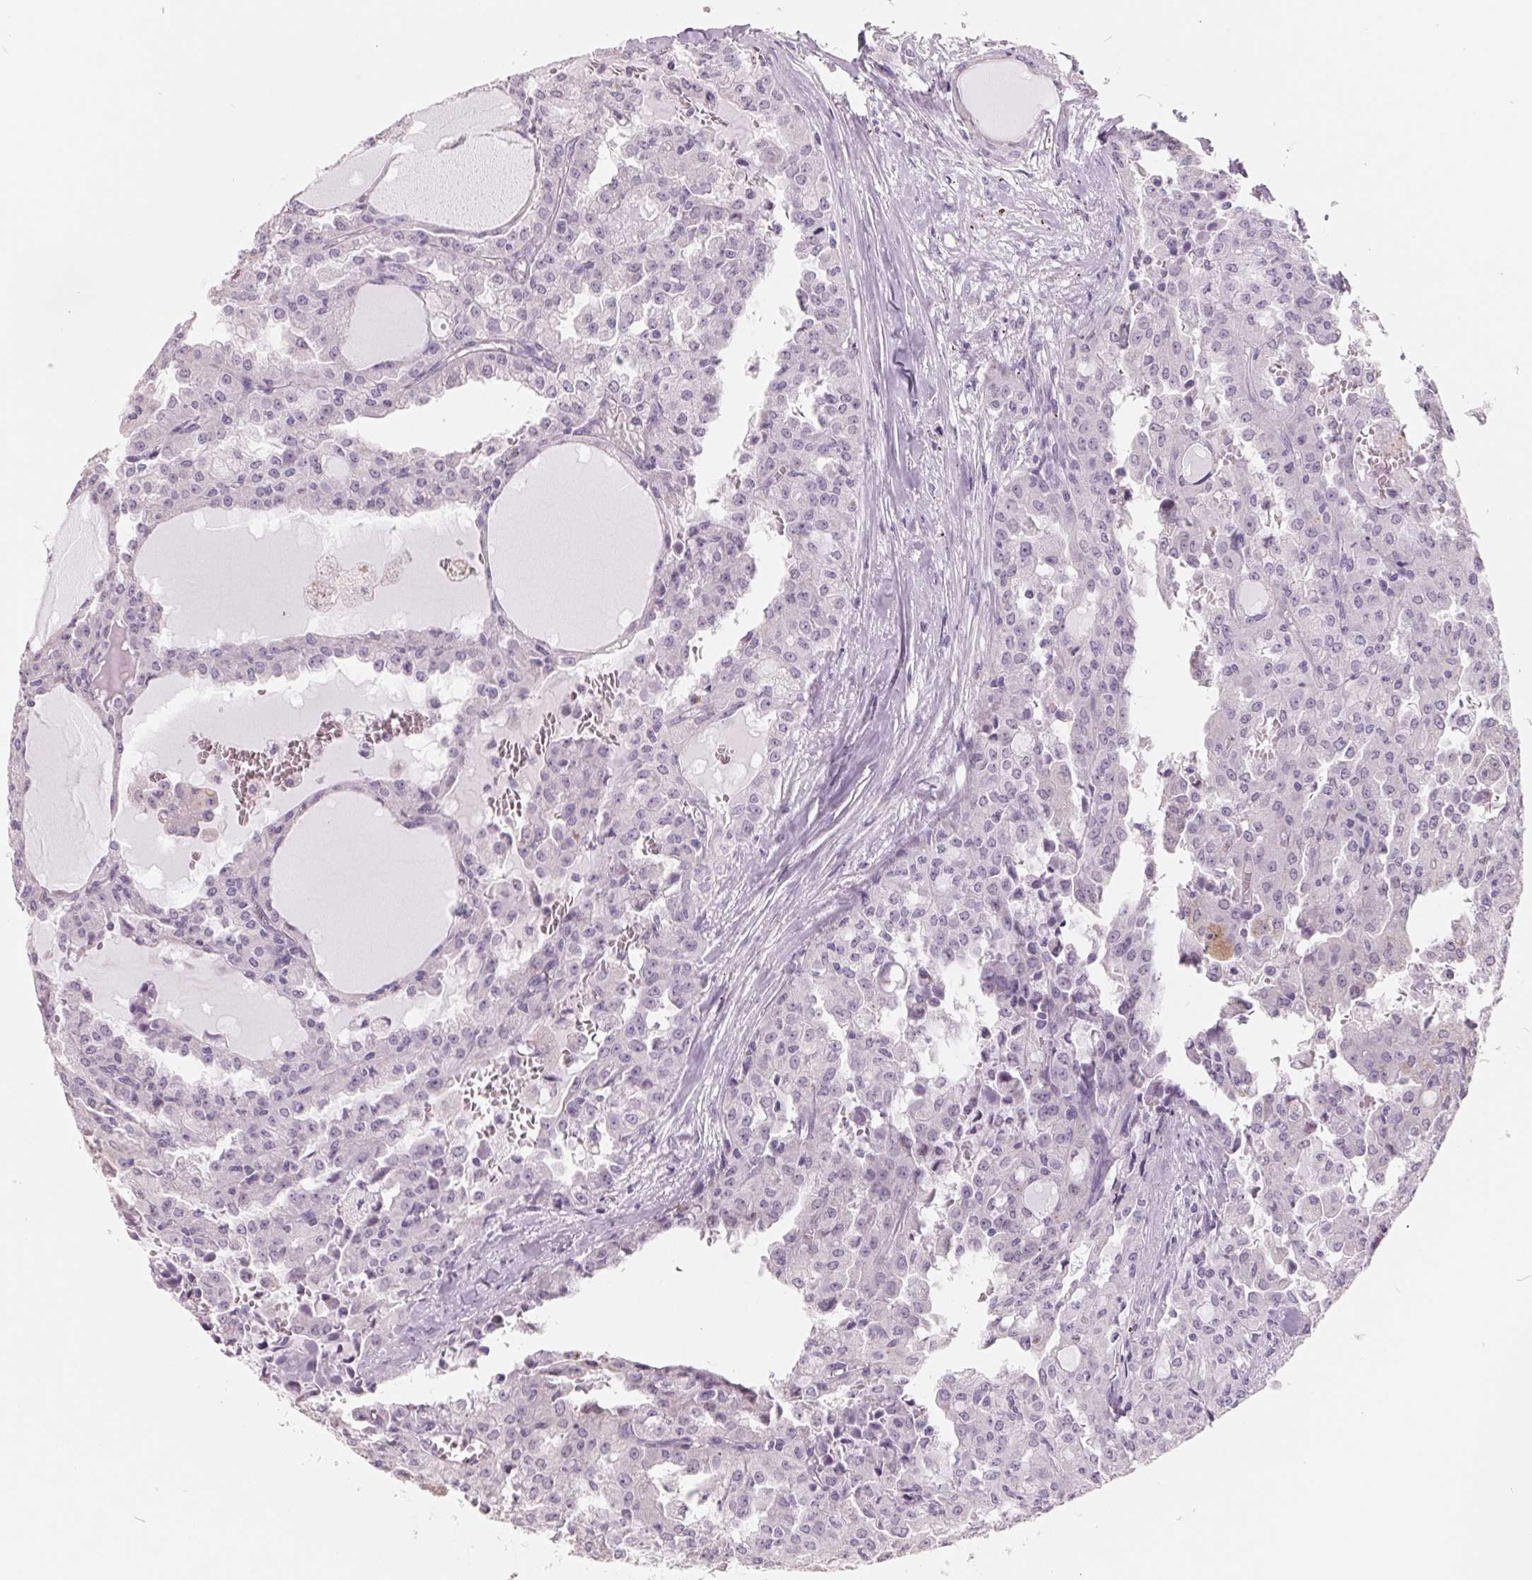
{"staining": {"intensity": "negative", "quantity": "none", "location": "none"}, "tissue": "head and neck cancer", "cell_type": "Tumor cells", "image_type": "cancer", "snomed": [{"axis": "morphology", "description": "Adenocarcinoma, NOS"}, {"axis": "topography", "description": "Head-Neck"}], "caption": "A micrograph of head and neck cancer stained for a protein demonstrates no brown staining in tumor cells.", "gene": "FTCD", "patient": {"sex": "male", "age": 64}}